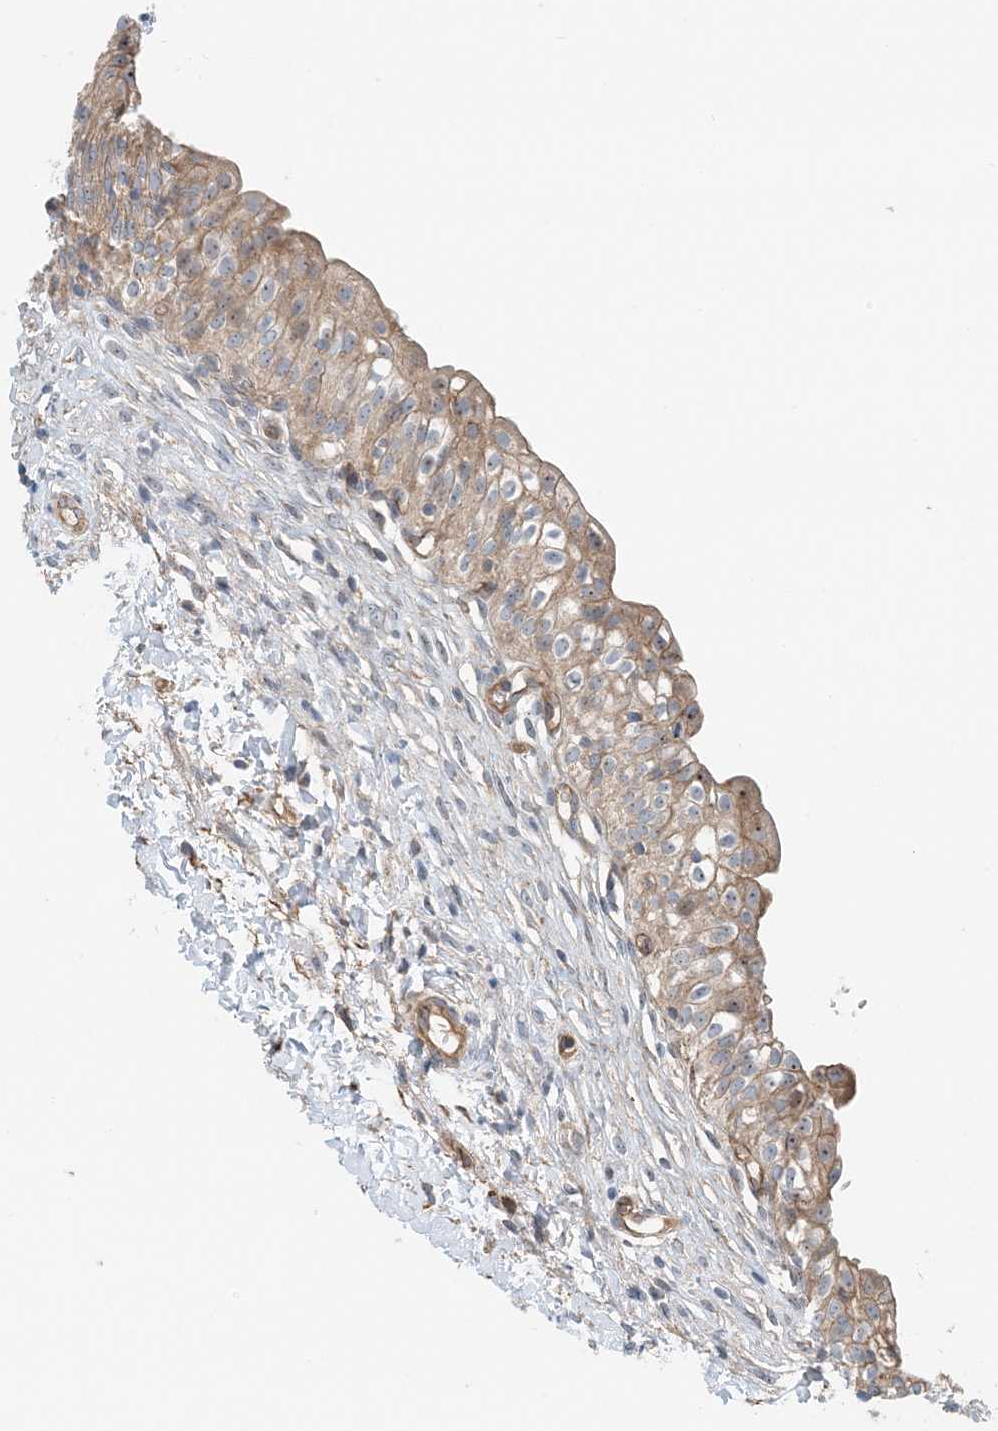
{"staining": {"intensity": "moderate", "quantity": ">75%", "location": "cytoplasmic/membranous"}, "tissue": "urinary bladder", "cell_type": "Urothelial cells", "image_type": "normal", "snomed": [{"axis": "morphology", "description": "Normal tissue, NOS"}, {"axis": "topography", "description": "Urinary bladder"}], "caption": "Urothelial cells show medium levels of moderate cytoplasmic/membranous positivity in about >75% of cells in normal human urinary bladder. (Stains: DAB in brown, nuclei in blue, Microscopy: brightfield microscopy at high magnification).", "gene": "MYL5", "patient": {"sex": "male", "age": 55}}